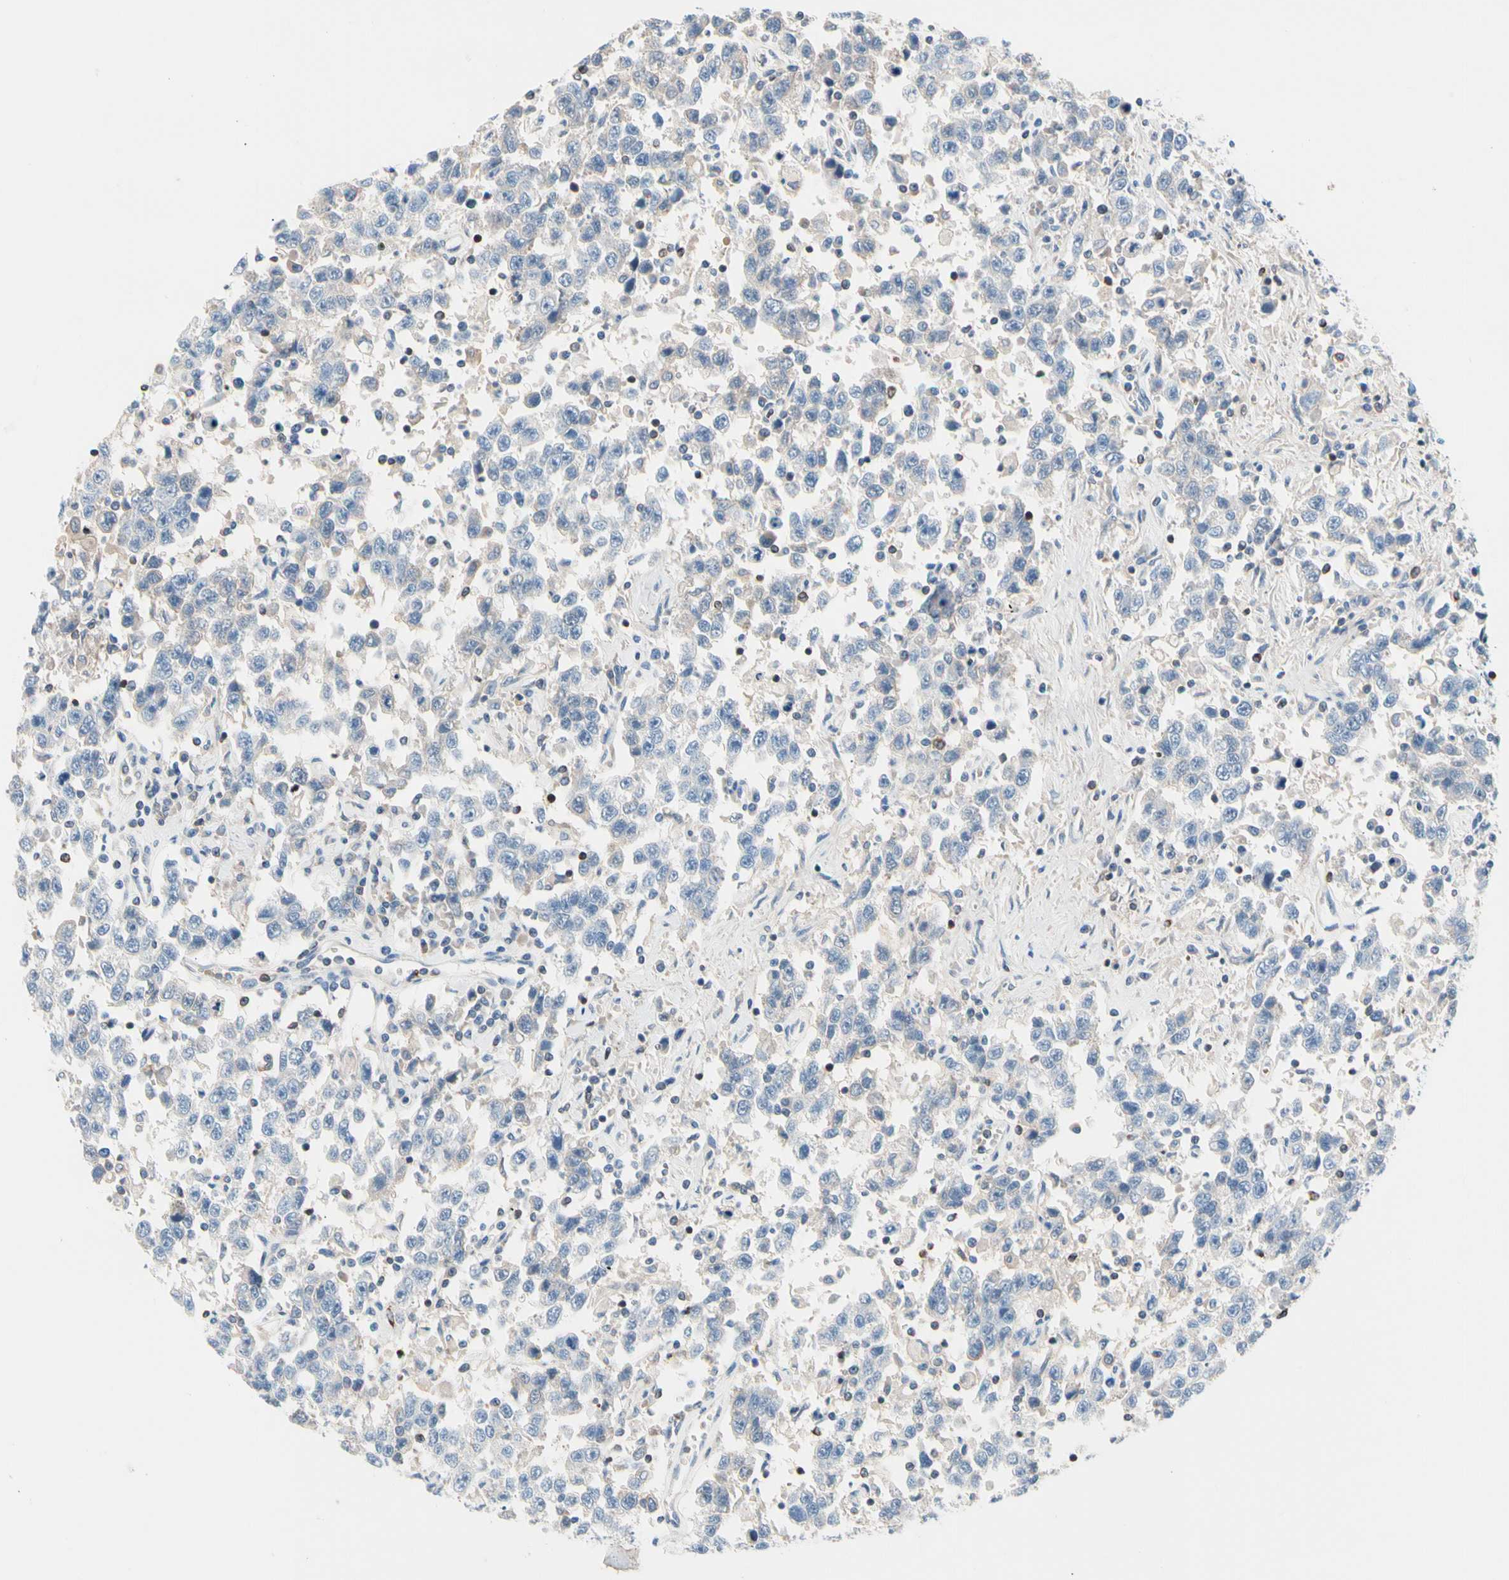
{"staining": {"intensity": "negative", "quantity": "none", "location": "none"}, "tissue": "testis cancer", "cell_type": "Tumor cells", "image_type": "cancer", "snomed": [{"axis": "morphology", "description": "Seminoma, NOS"}, {"axis": "topography", "description": "Testis"}], "caption": "IHC micrograph of neoplastic tissue: seminoma (testis) stained with DAB (3,3'-diaminobenzidine) demonstrates no significant protein positivity in tumor cells.", "gene": "MAP3K3", "patient": {"sex": "male", "age": 41}}